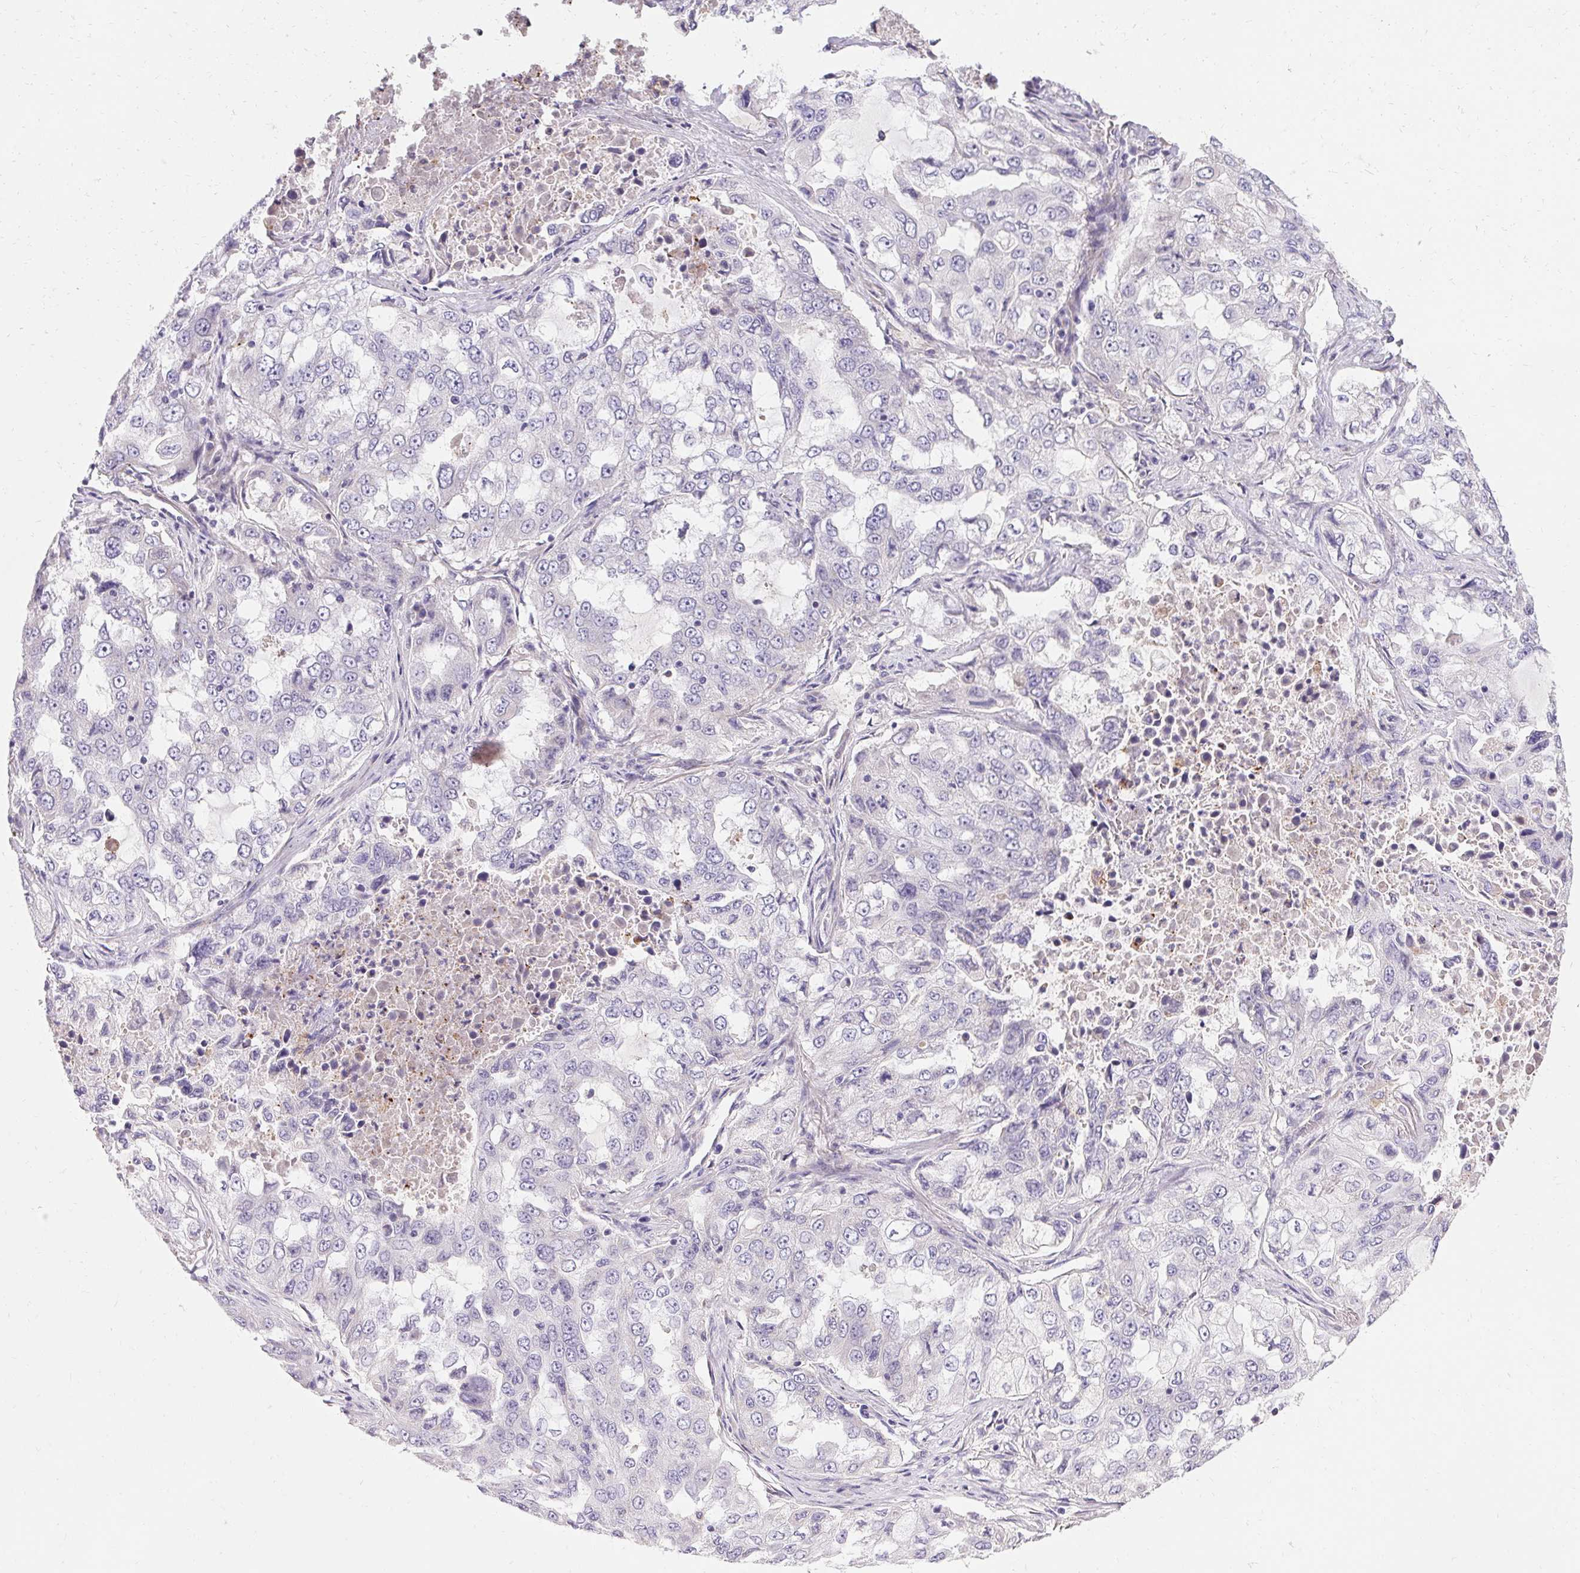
{"staining": {"intensity": "negative", "quantity": "none", "location": "none"}, "tissue": "lung cancer", "cell_type": "Tumor cells", "image_type": "cancer", "snomed": [{"axis": "morphology", "description": "Adenocarcinoma, NOS"}, {"axis": "topography", "description": "Lung"}], "caption": "The micrograph demonstrates no staining of tumor cells in adenocarcinoma (lung). Brightfield microscopy of IHC stained with DAB (3,3'-diaminobenzidine) (brown) and hematoxylin (blue), captured at high magnification.", "gene": "TRIP13", "patient": {"sex": "female", "age": 61}}